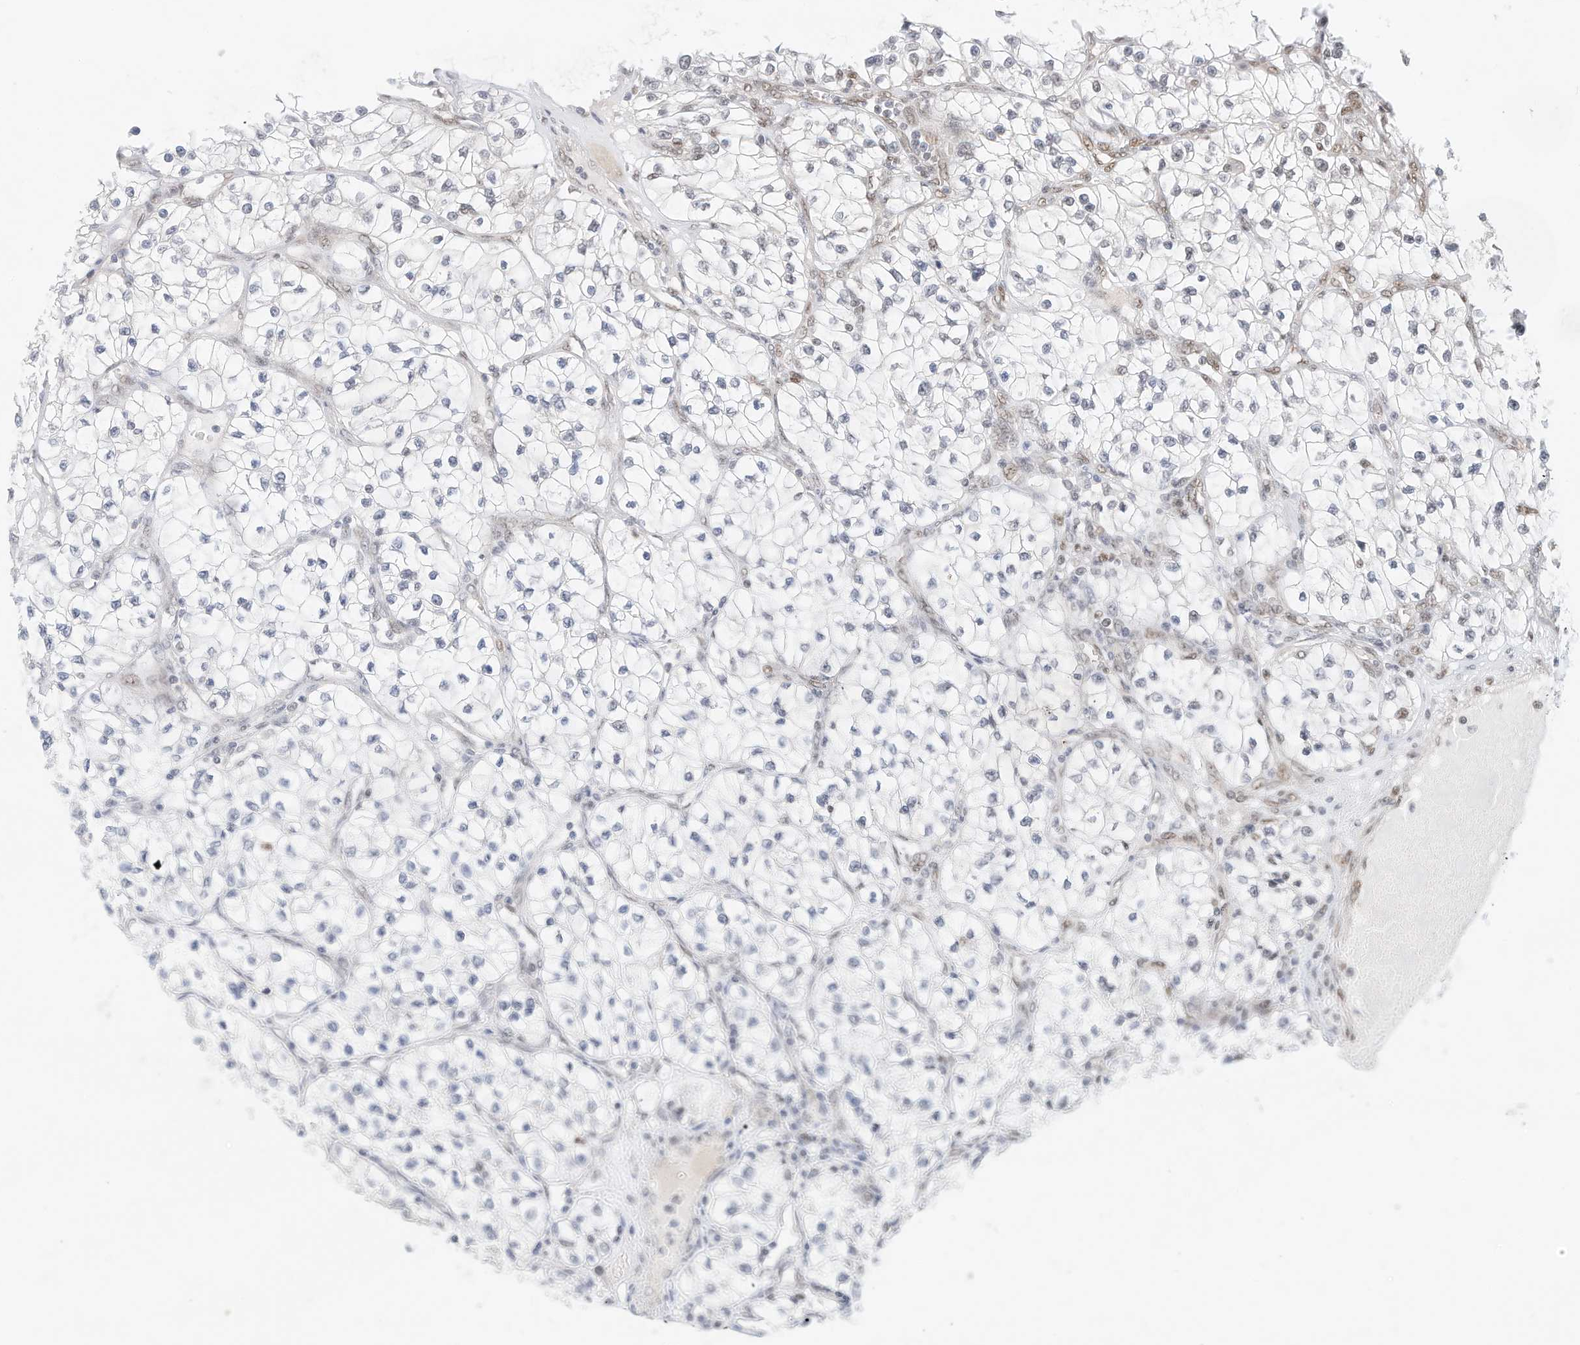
{"staining": {"intensity": "negative", "quantity": "none", "location": "none"}, "tissue": "renal cancer", "cell_type": "Tumor cells", "image_type": "cancer", "snomed": [{"axis": "morphology", "description": "Adenocarcinoma, NOS"}, {"axis": "topography", "description": "Kidney"}], "caption": "High magnification brightfield microscopy of renal cancer stained with DAB (brown) and counterstained with hematoxylin (blue): tumor cells show no significant staining.", "gene": "OGT", "patient": {"sex": "female", "age": 57}}